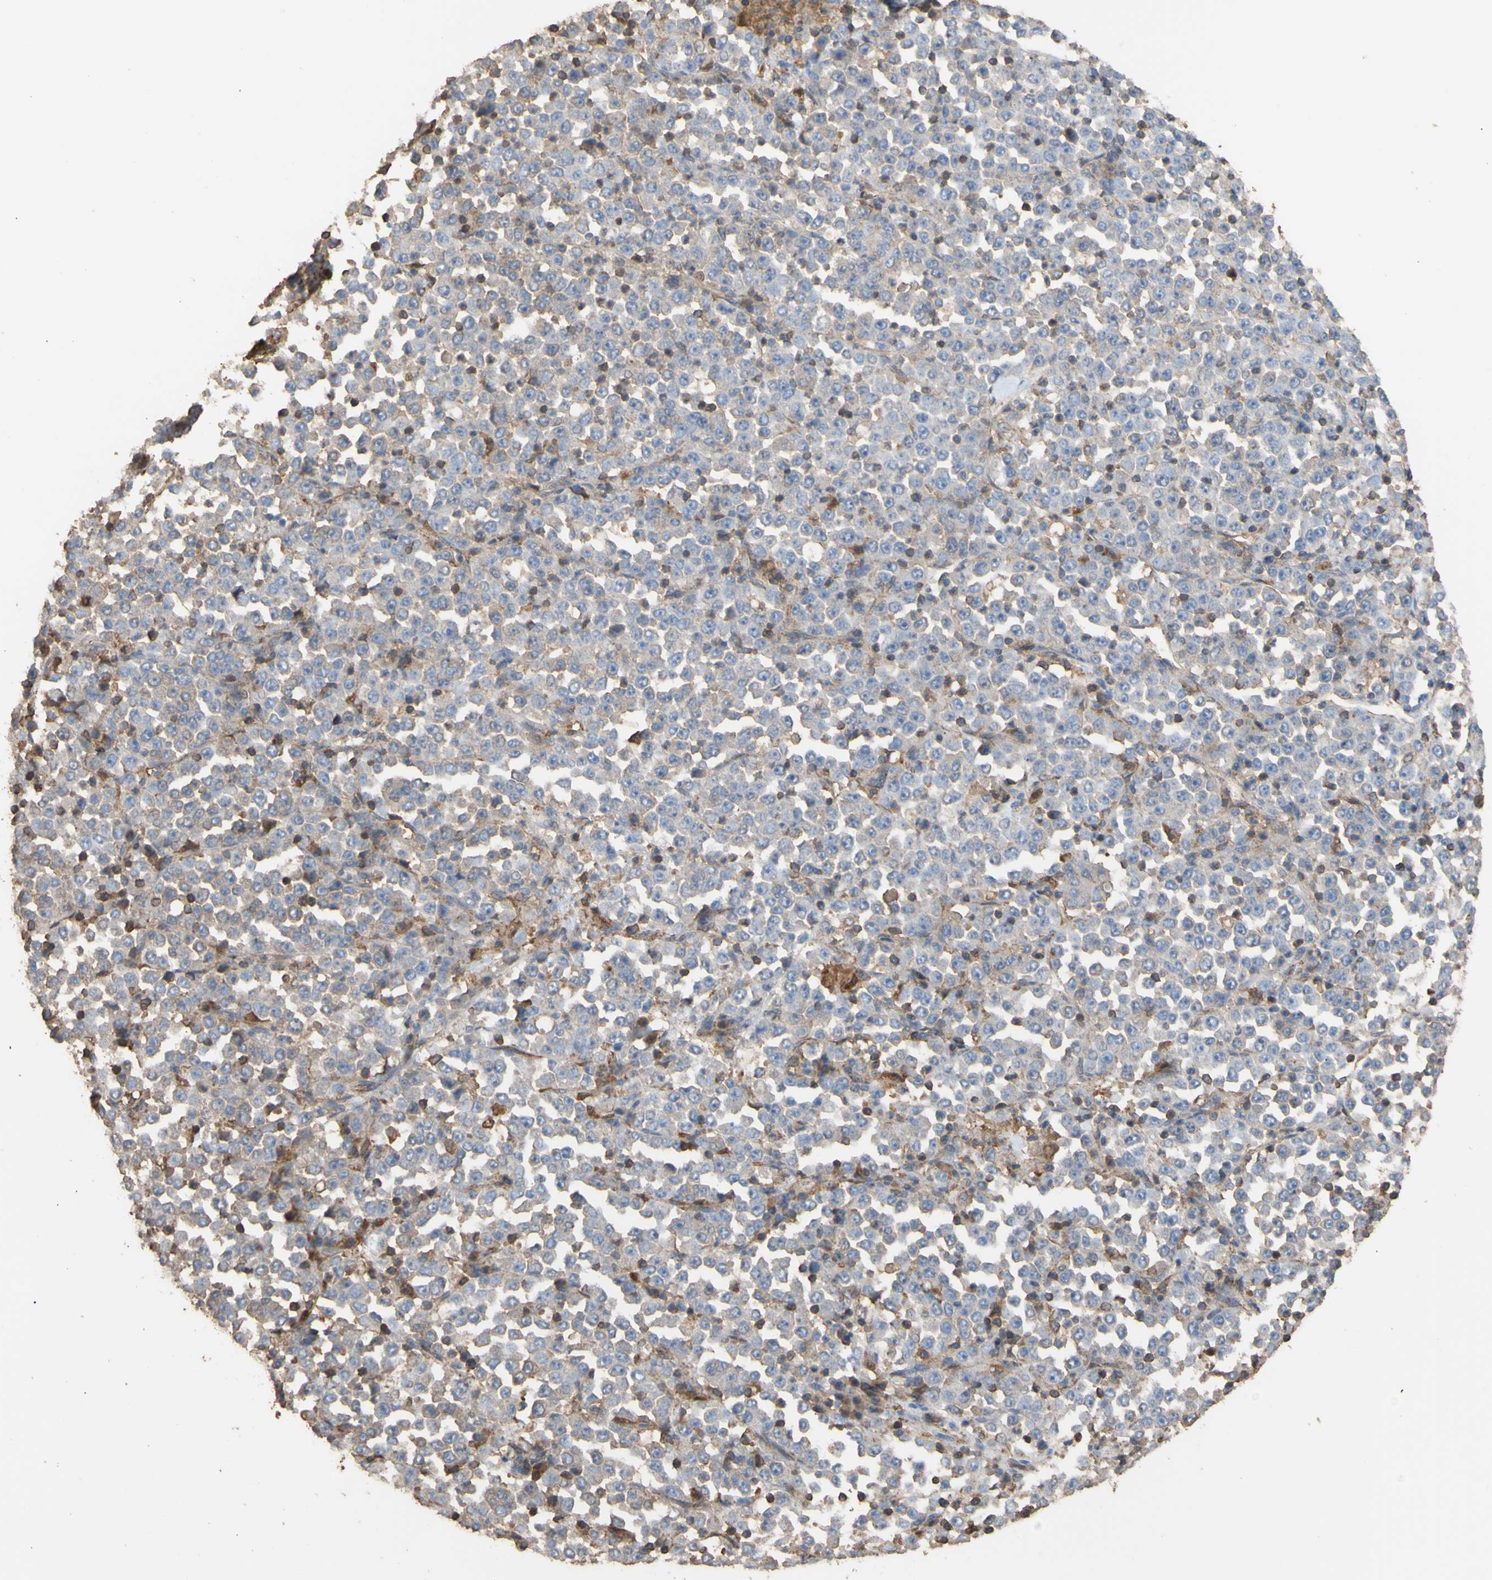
{"staining": {"intensity": "weak", "quantity": ">75%", "location": "cytoplasmic/membranous"}, "tissue": "stomach cancer", "cell_type": "Tumor cells", "image_type": "cancer", "snomed": [{"axis": "morphology", "description": "Normal tissue, NOS"}, {"axis": "morphology", "description": "Adenocarcinoma, NOS"}, {"axis": "topography", "description": "Stomach, upper"}, {"axis": "topography", "description": "Stomach"}], "caption": "Brown immunohistochemical staining in stomach cancer demonstrates weak cytoplasmic/membranous expression in approximately >75% of tumor cells. Nuclei are stained in blue.", "gene": "ALDH9A1", "patient": {"sex": "male", "age": 59}}